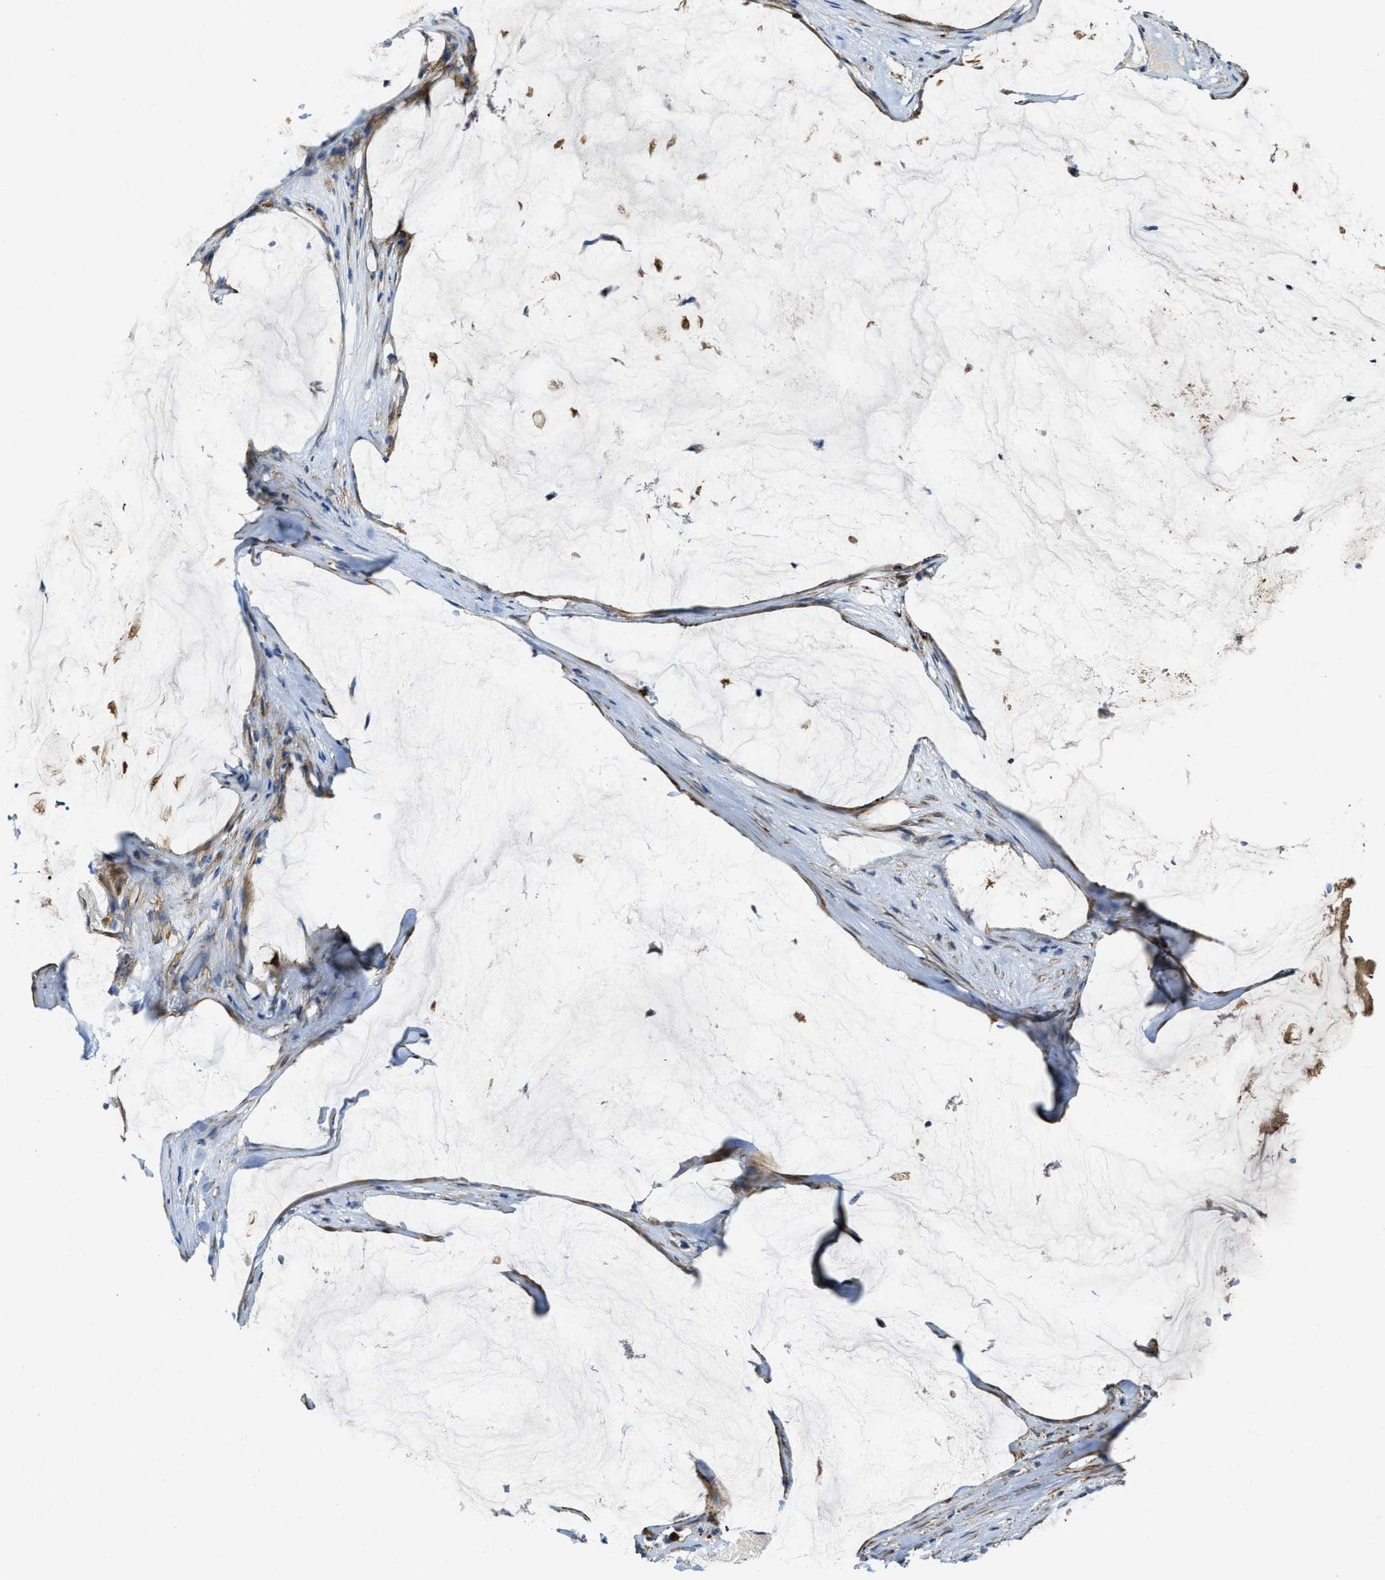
{"staining": {"intensity": "strong", "quantity": ">75%", "location": "cytoplasmic/membranous"}, "tissue": "pancreatic cancer", "cell_type": "Tumor cells", "image_type": "cancer", "snomed": [{"axis": "morphology", "description": "Adenocarcinoma, NOS"}, {"axis": "topography", "description": "Pancreas"}], "caption": "A high-resolution histopathology image shows IHC staining of adenocarcinoma (pancreatic), which shows strong cytoplasmic/membranous positivity in about >75% of tumor cells.", "gene": "ASS1", "patient": {"sex": "male", "age": 41}}